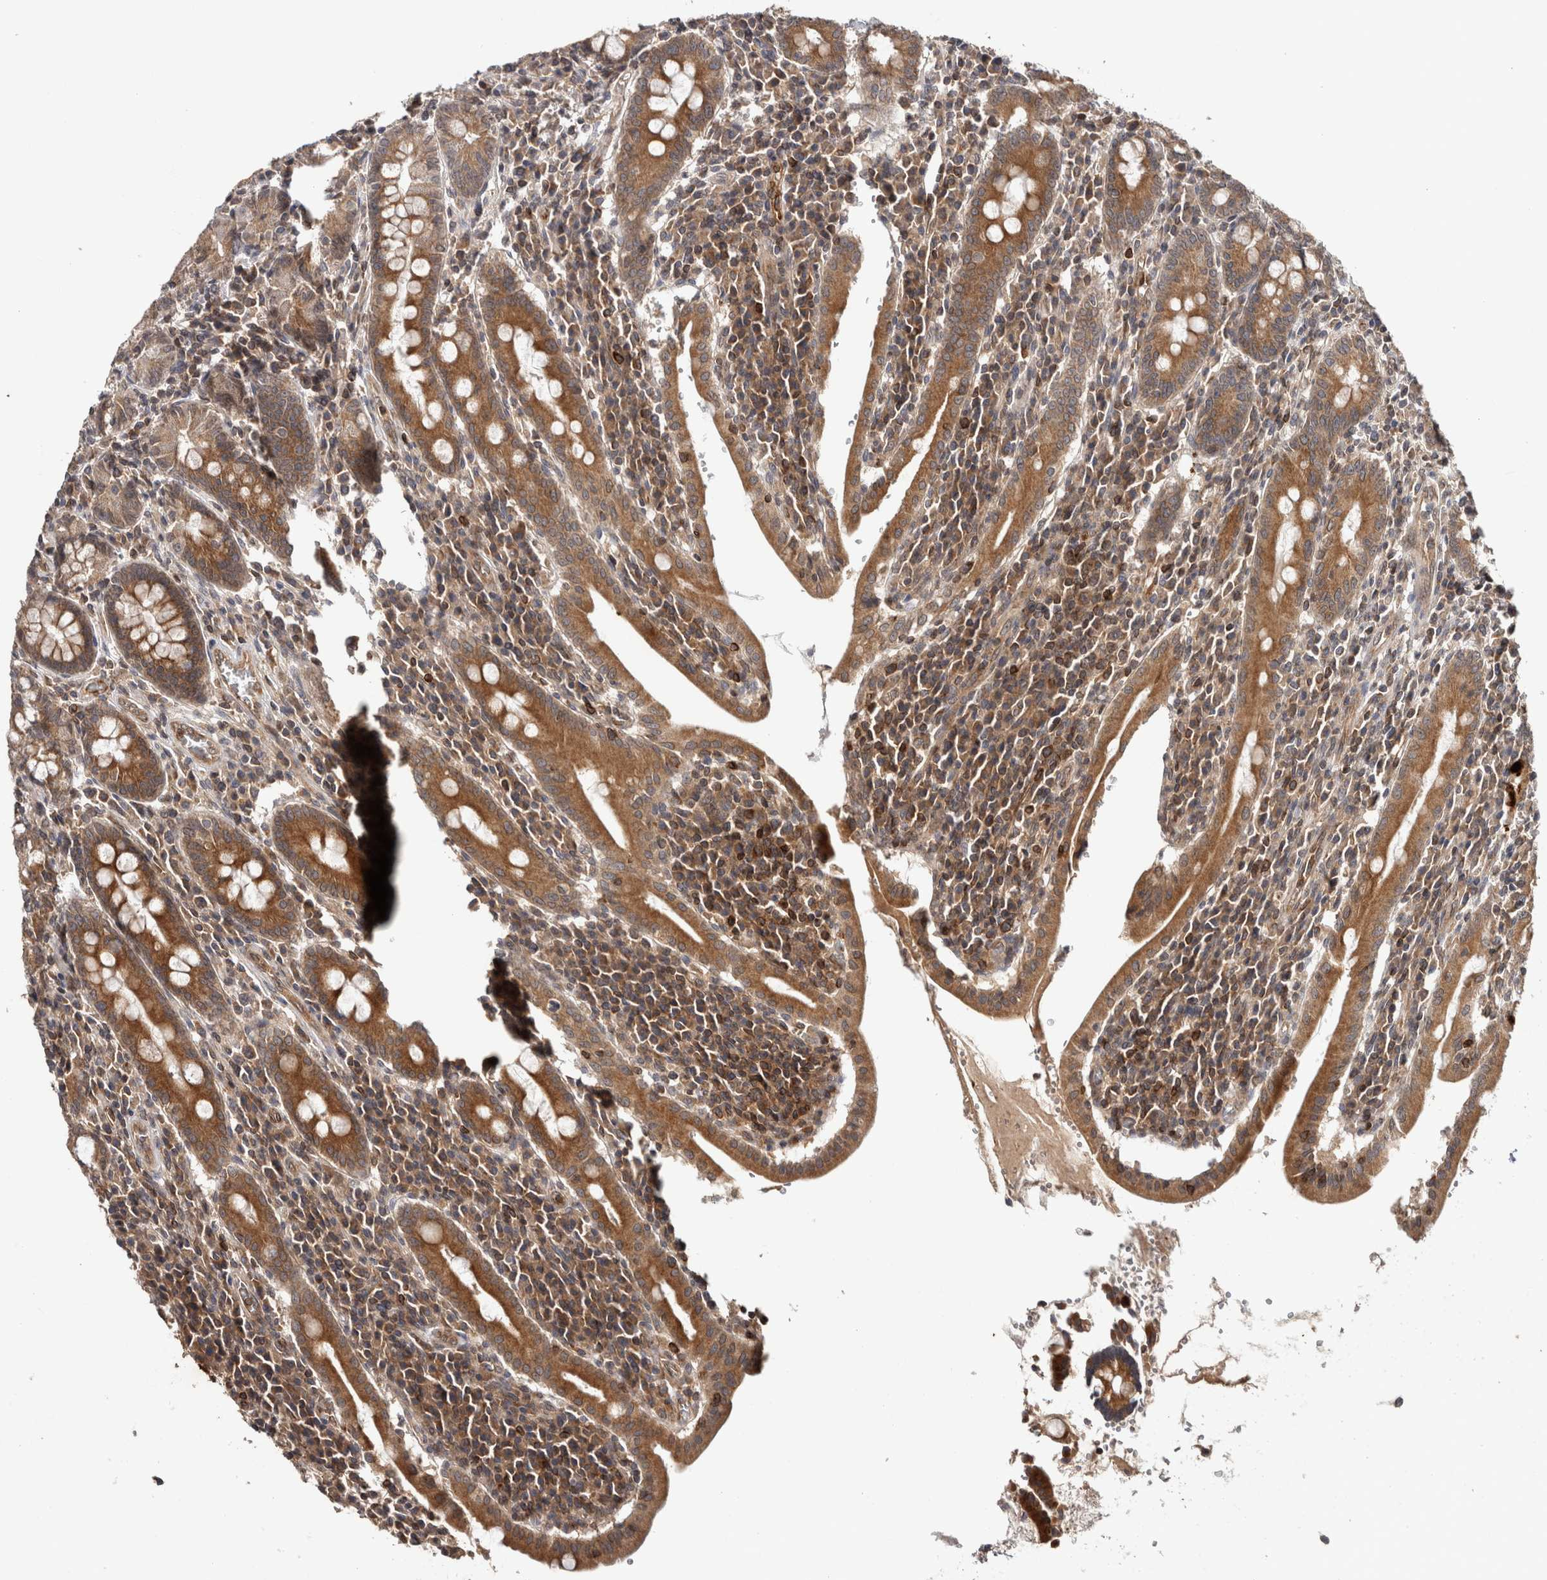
{"staining": {"intensity": "strong", "quantity": ">75%", "location": "cytoplasmic/membranous"}, "tissue": "duodenum", "cell_type": "Glandular cells", "image_type": "normal", "snomed": [{"axis": "morphology", "description": "Normal tissue, NOS"}, {"axis": "morphology", "description": "Adenocarcinoma, NOS"}, {"axis": "topography", "description": "Pancreas"}, {"axis": "topography", "description": "Duodenum"}], "caption": "Protein expression analysis of normal duodenum exhibits strong cytoplasmic/membranous staining in approximately >75% of glandular cells.", "gene": "HMOX2", "patient": {"sex": "male", "age": 50}}